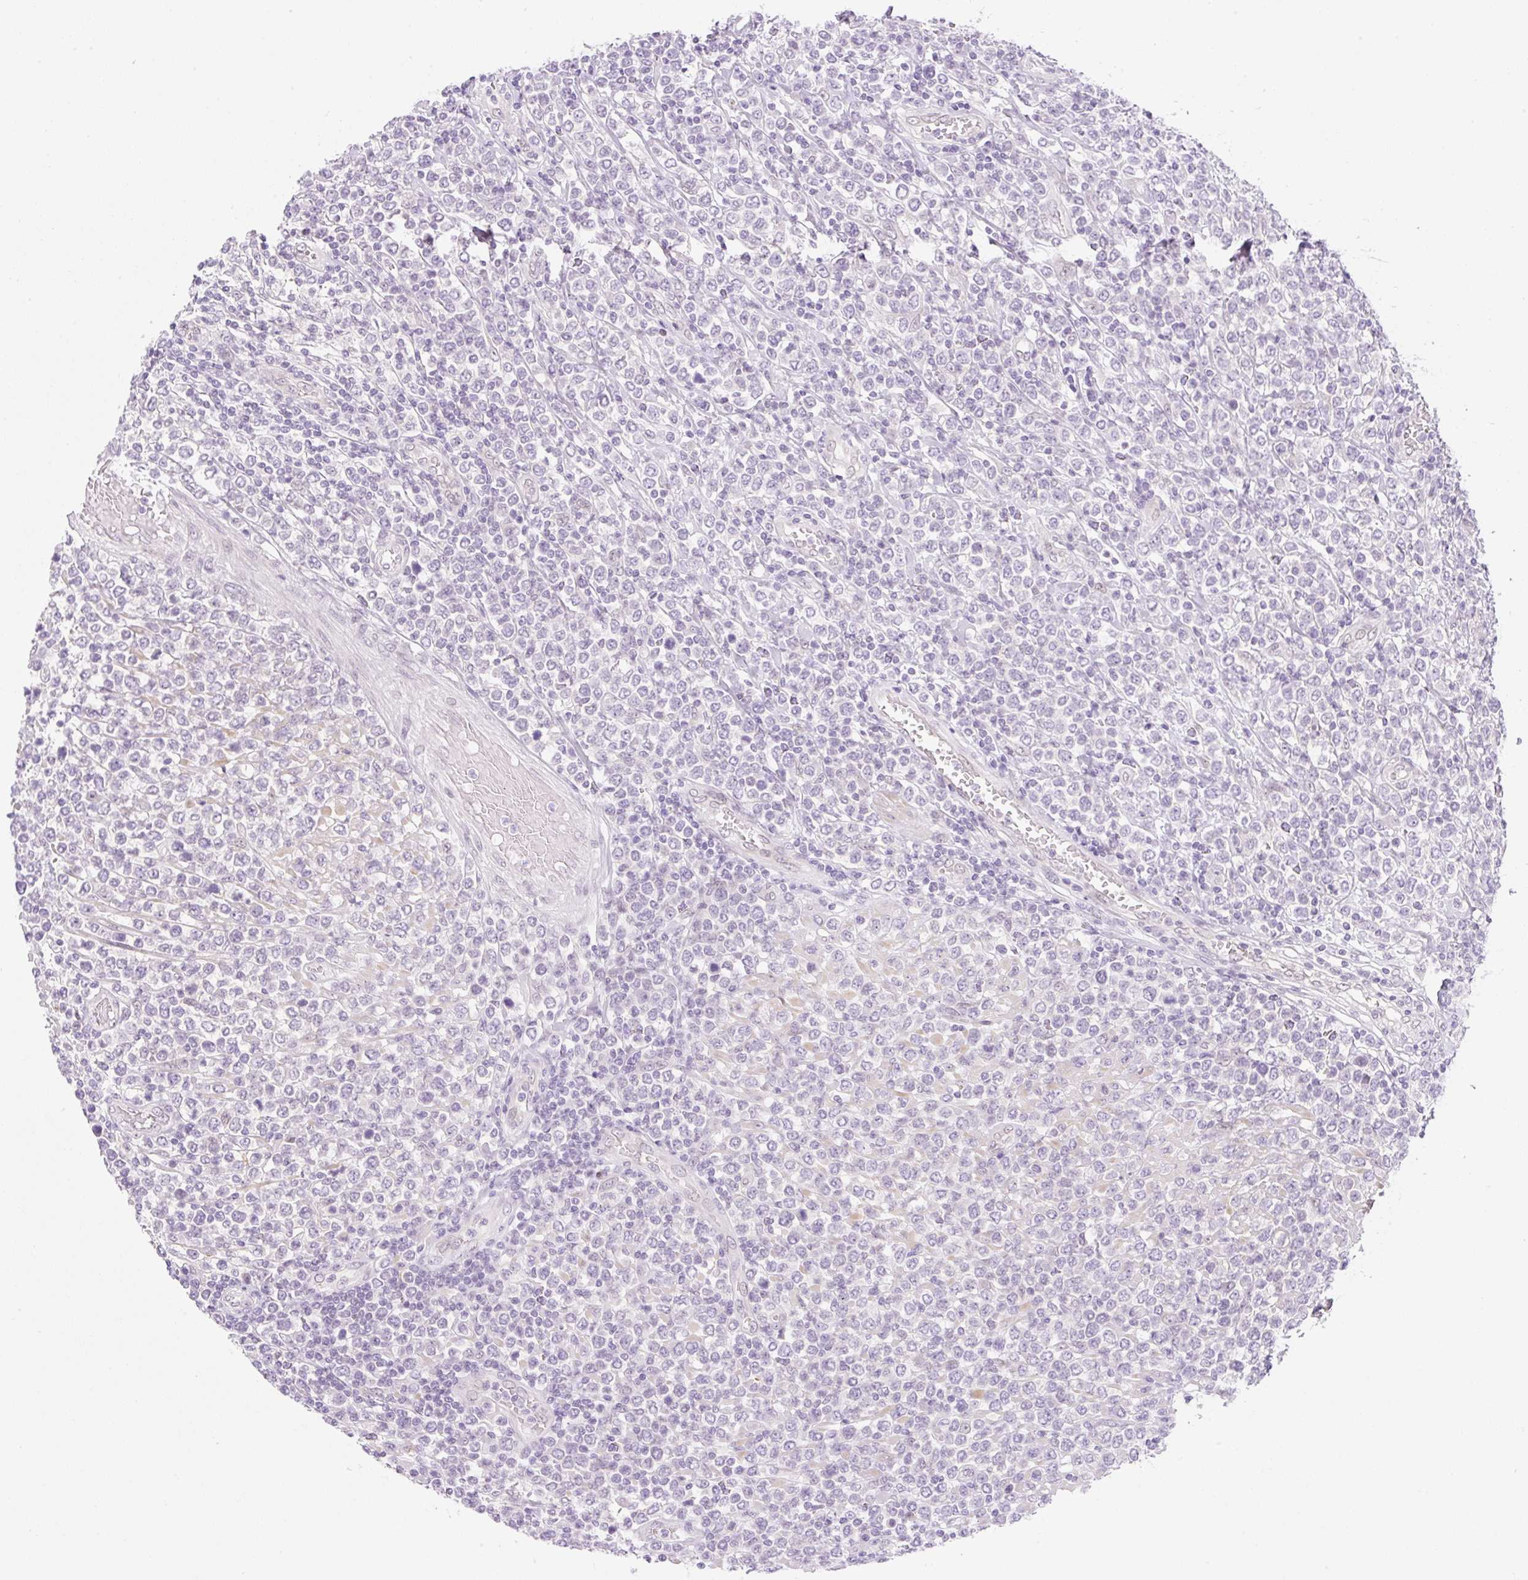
{"staining": {"intensity": "negative", "quantity": "none", "location": "none"}, "tissue": "lymphoma", "cell_type": "Tumor cells", "image_type": "cancer", "snomed": [{"axis": "morphology", "description": "Malignant lymphoma, non-Hodgkin's type, High grade"}, {"axis": "topography", "description": "Soft tissue"}], "caption": "Human high-grade malignant lymphoma, non-Hodgkin's type stained for a protein using immunohistochemistry (IHC) shows no staining in tumor cells.", "gene": "SYNE3", "patient": {"sex": "female", "age": 56}}